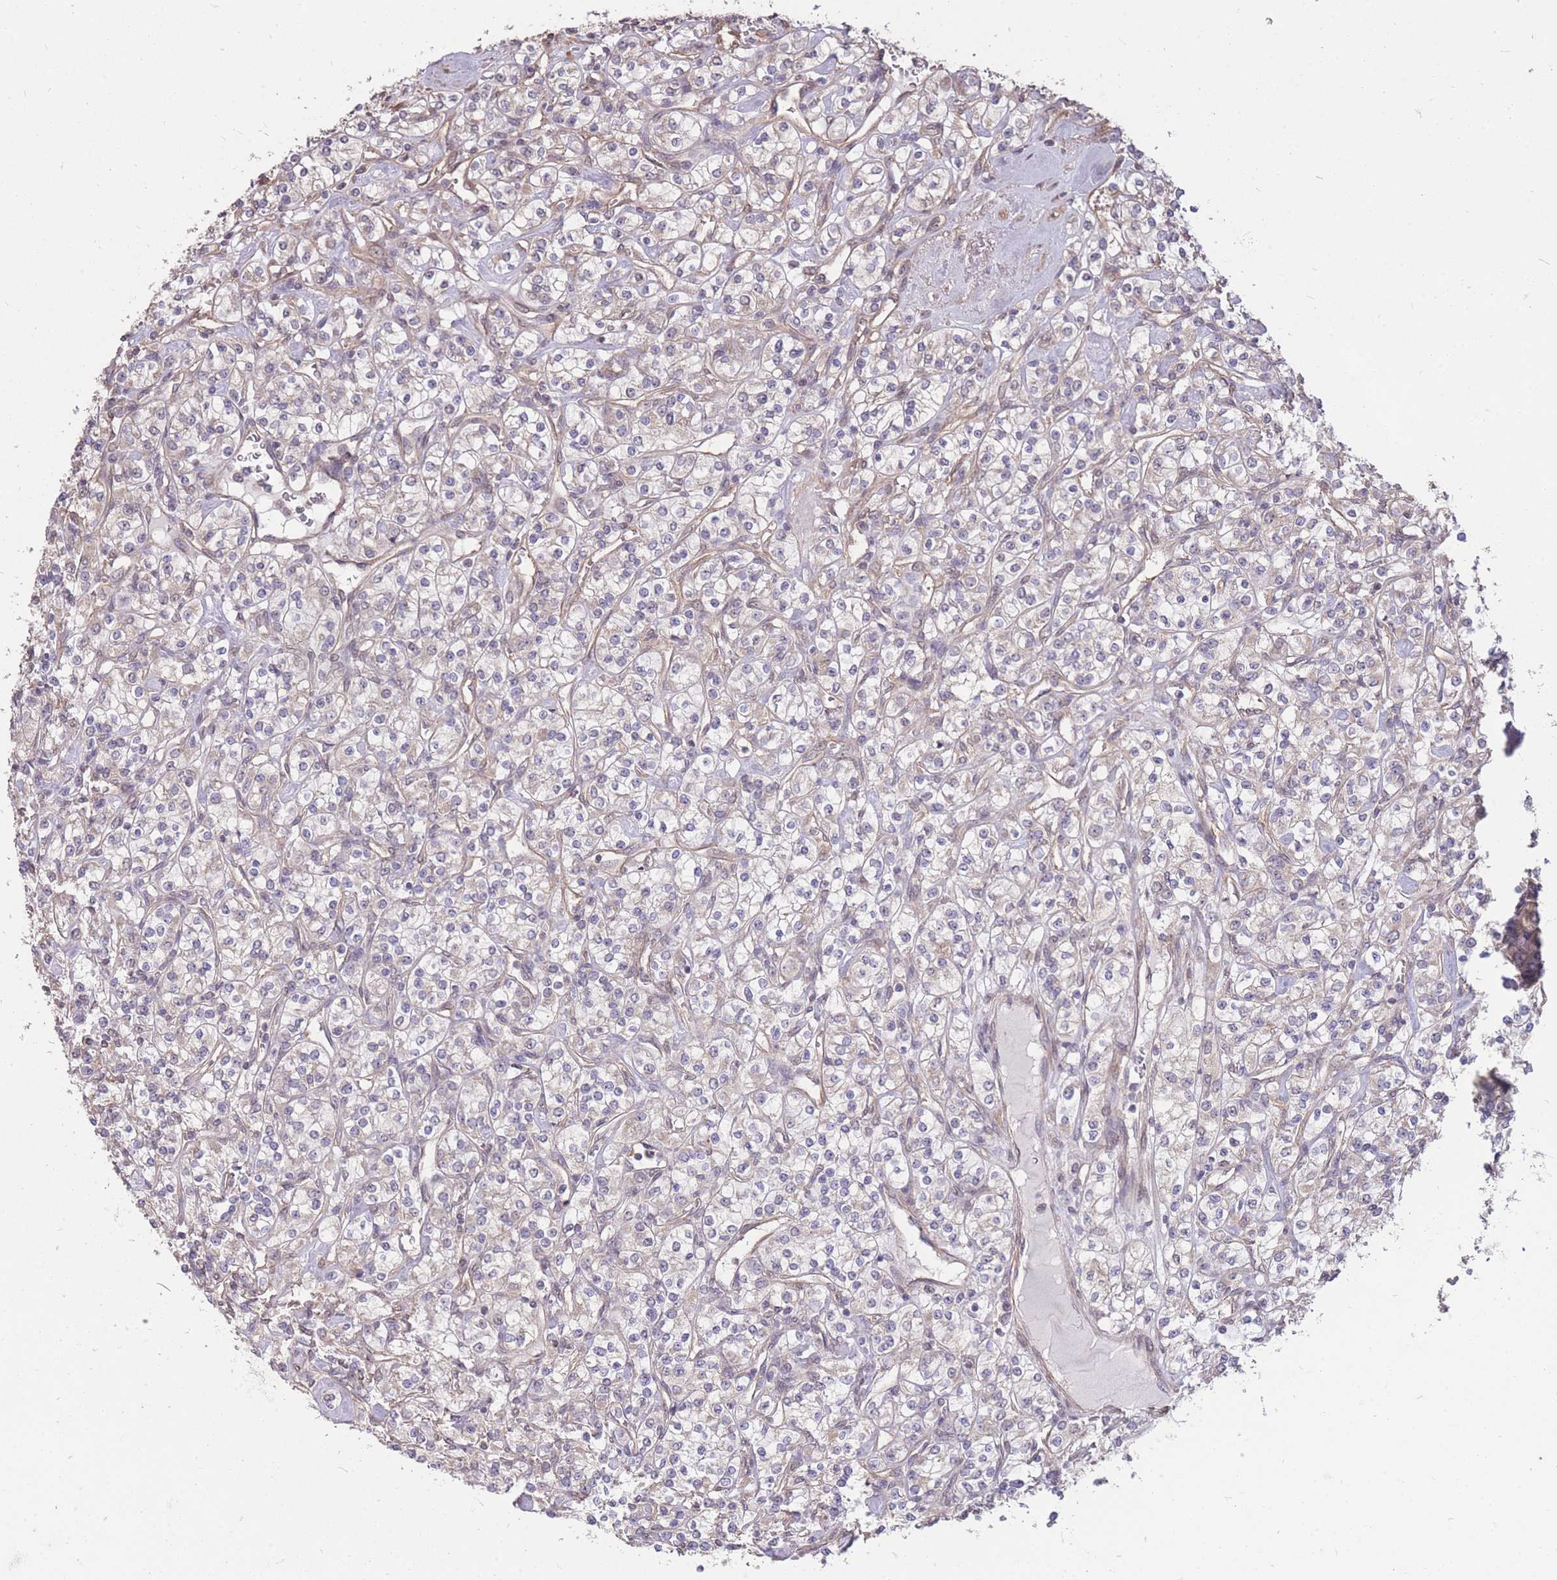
{"staining": {"intensity": "negative", "quantity": "none", "location": "none"}, "tissue": "renal cancer", "cell_type": "Tumor cells", "image_type": "cancer", "snomed": [{"axis": "morphology", "description": "Adenocarcinoma, NOS"}, {"axis": "topography", "description": "Kidney"}], "caption": "An image of human renal cancer (adenocarcinoma) is negative for staining in tumor cells. The staining was performed using DAB (3,3'-diaminobenzidine) to visualize the protein expression in brown, while the nuclei were stained in blue with hematoxylin (Magnification: 20x).", "gene": "DYNC1LI2", "patient": {"sex": "male", "age": 77}}